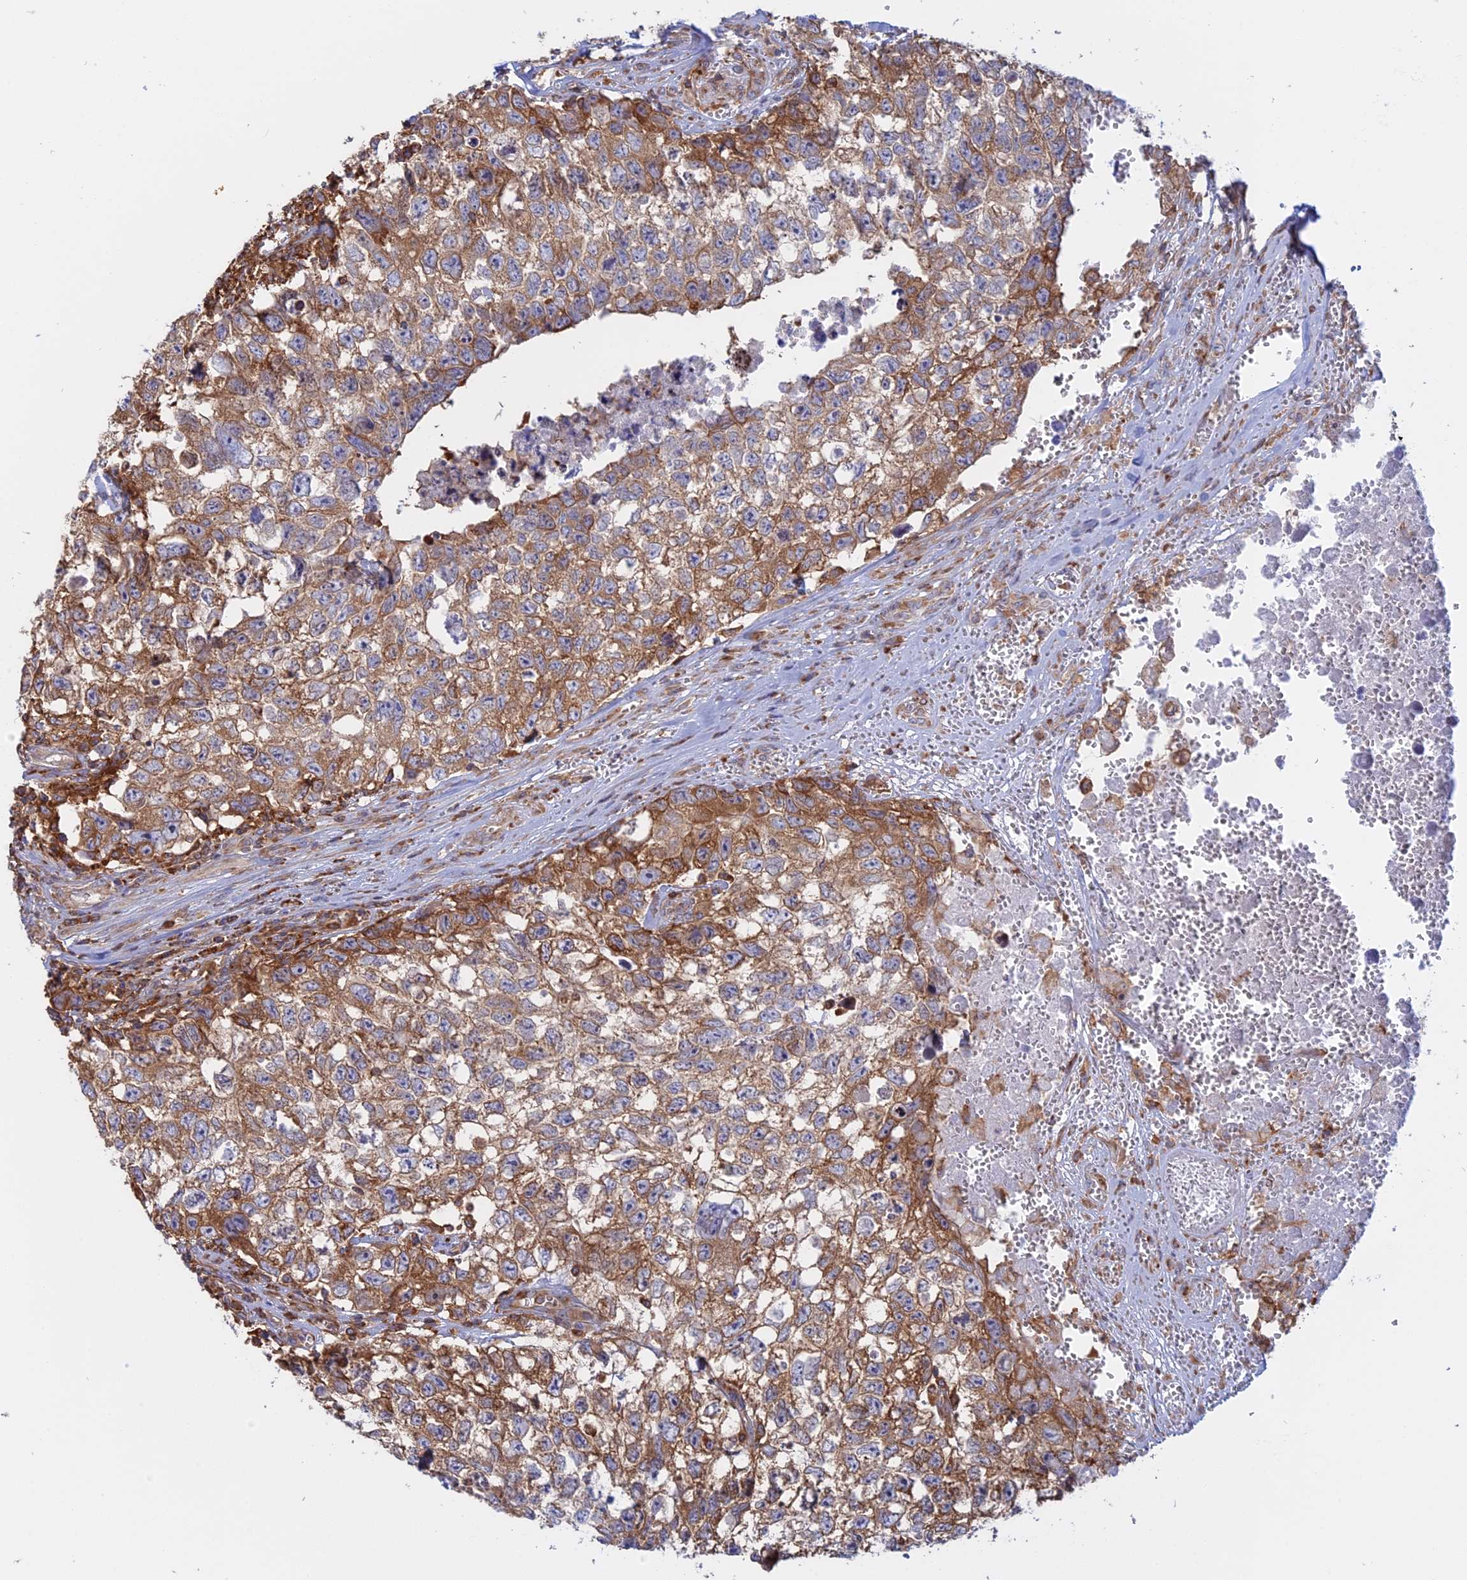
{"staining": {"intensity": "moderate", "quantity": ">75%", "location": "cytoplasmic/membranous"}, "tissue": "testis cancer", "cell_type": "Tumor cells", "image_type": "cancer", "snomed": [{"axis": "morphology", "description": "Seminoma, NOS"}, {"axis": "morphology", "description": "Carcinoma, Embryonal, NOS"}, {"axis": "topography", "description": "Testis"}], "caption": "There is medium levels of moderate cytoplasmic/membranous expression in tumor cells of testis seminoma, as demonstrated by immunohistochemical staining (brown color).", "gene": "GMIP", "patient": {"sex": "male", "age": 29}}